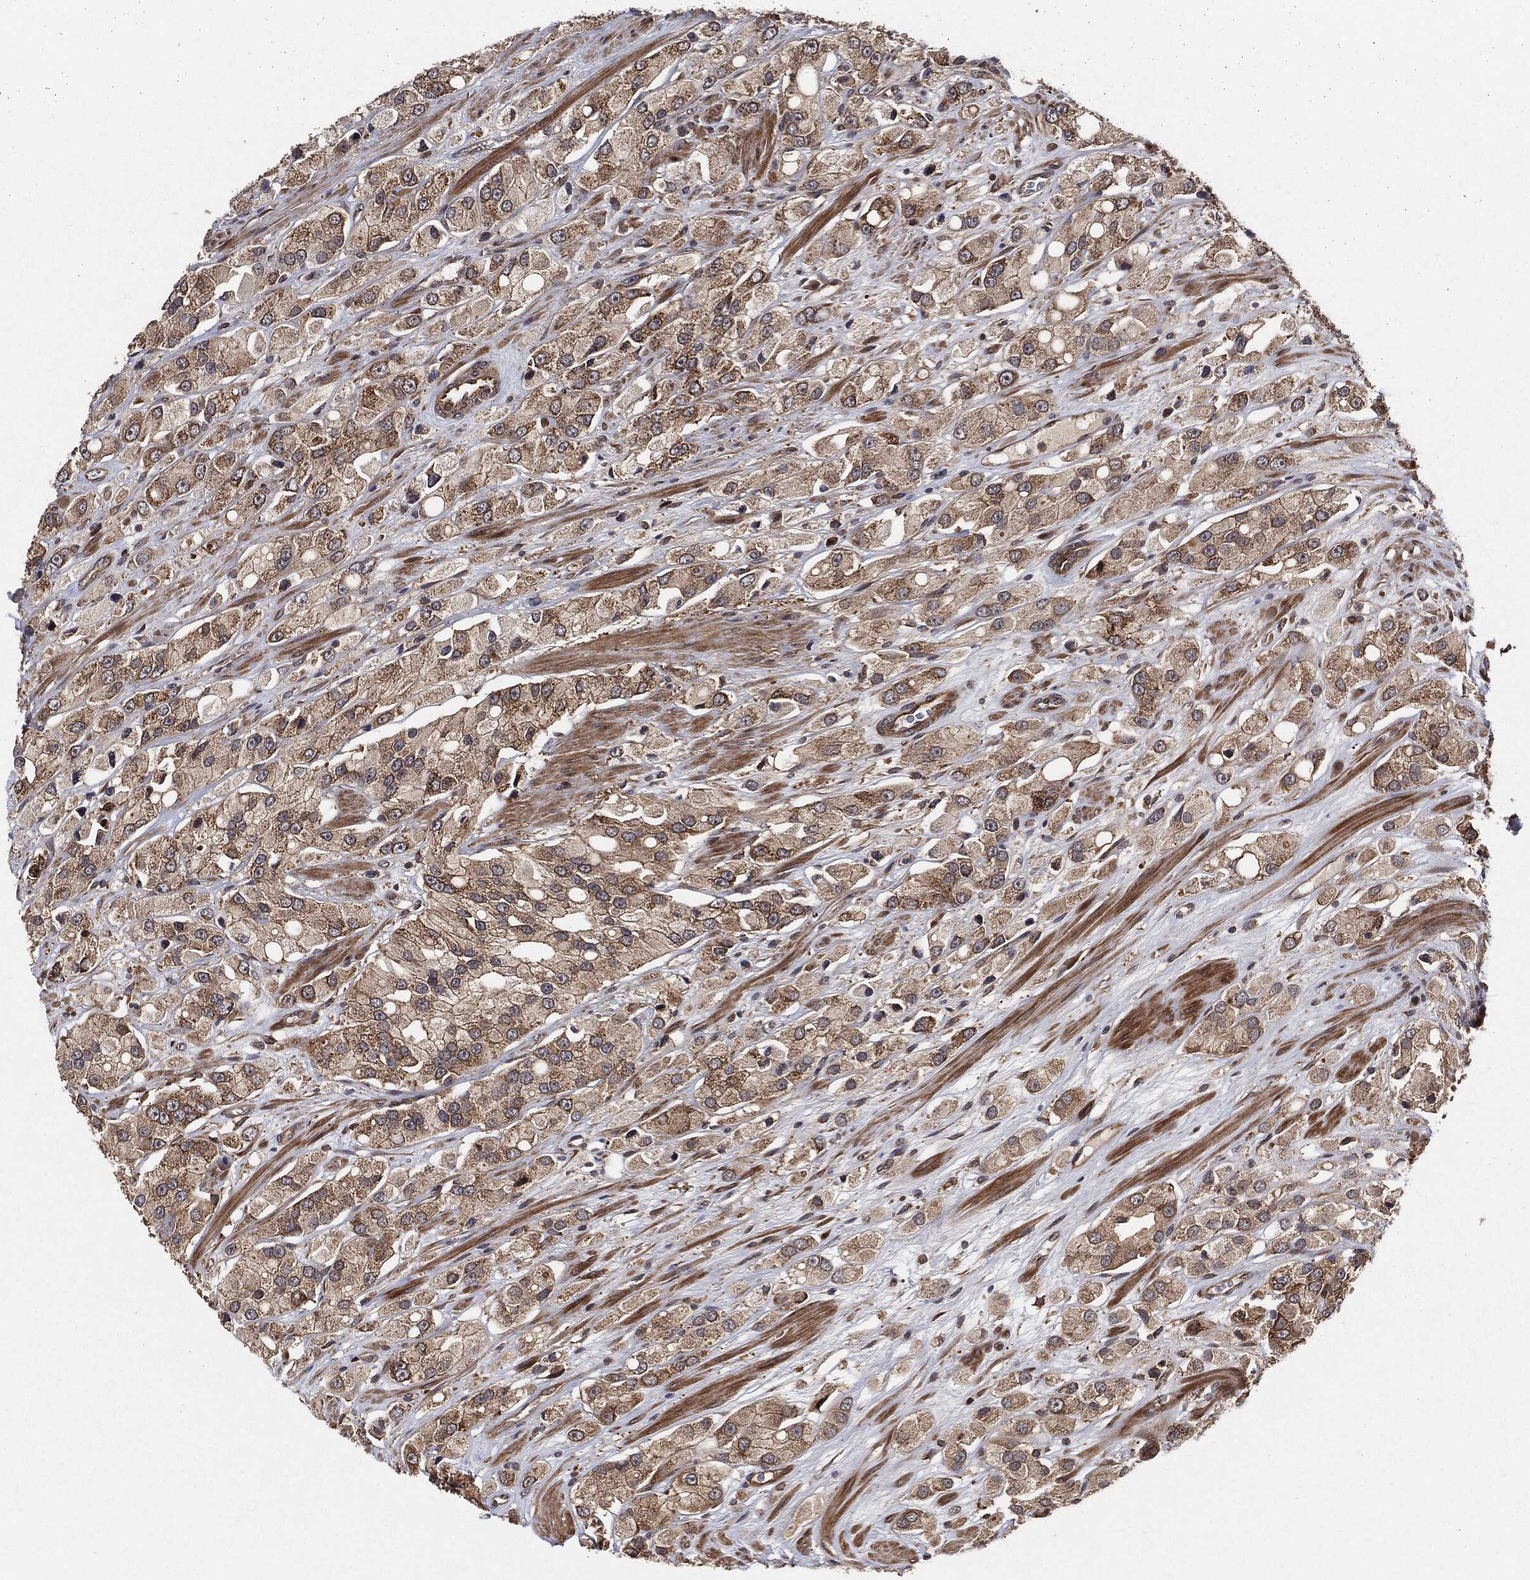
{"staining": {"intensity": "weak", "quantity": ">75%", "location": "cytoplasmic/membranous"}, "tissue": "prostate cancer", "cell_type": "Tumor cells", "image_type": "cancer", "snomed": [{"axis": "morphology", "description": "Adenocarcinoma, NOS"}, {"axis": "topography", "description": "Prostate and seminal vesicle, NOS"}, {"axis": "topography", "description": "Prostate"}], "caption": "This photomicrograph reveals immunohistochemistry (IHC) staining of prostate adenocarcinoma, with low weak cytoplasmic/membranous staining in about >75% of tumor cells.", "gene": "BCAR1", "patient": {"sex": "male", "age": 64}}